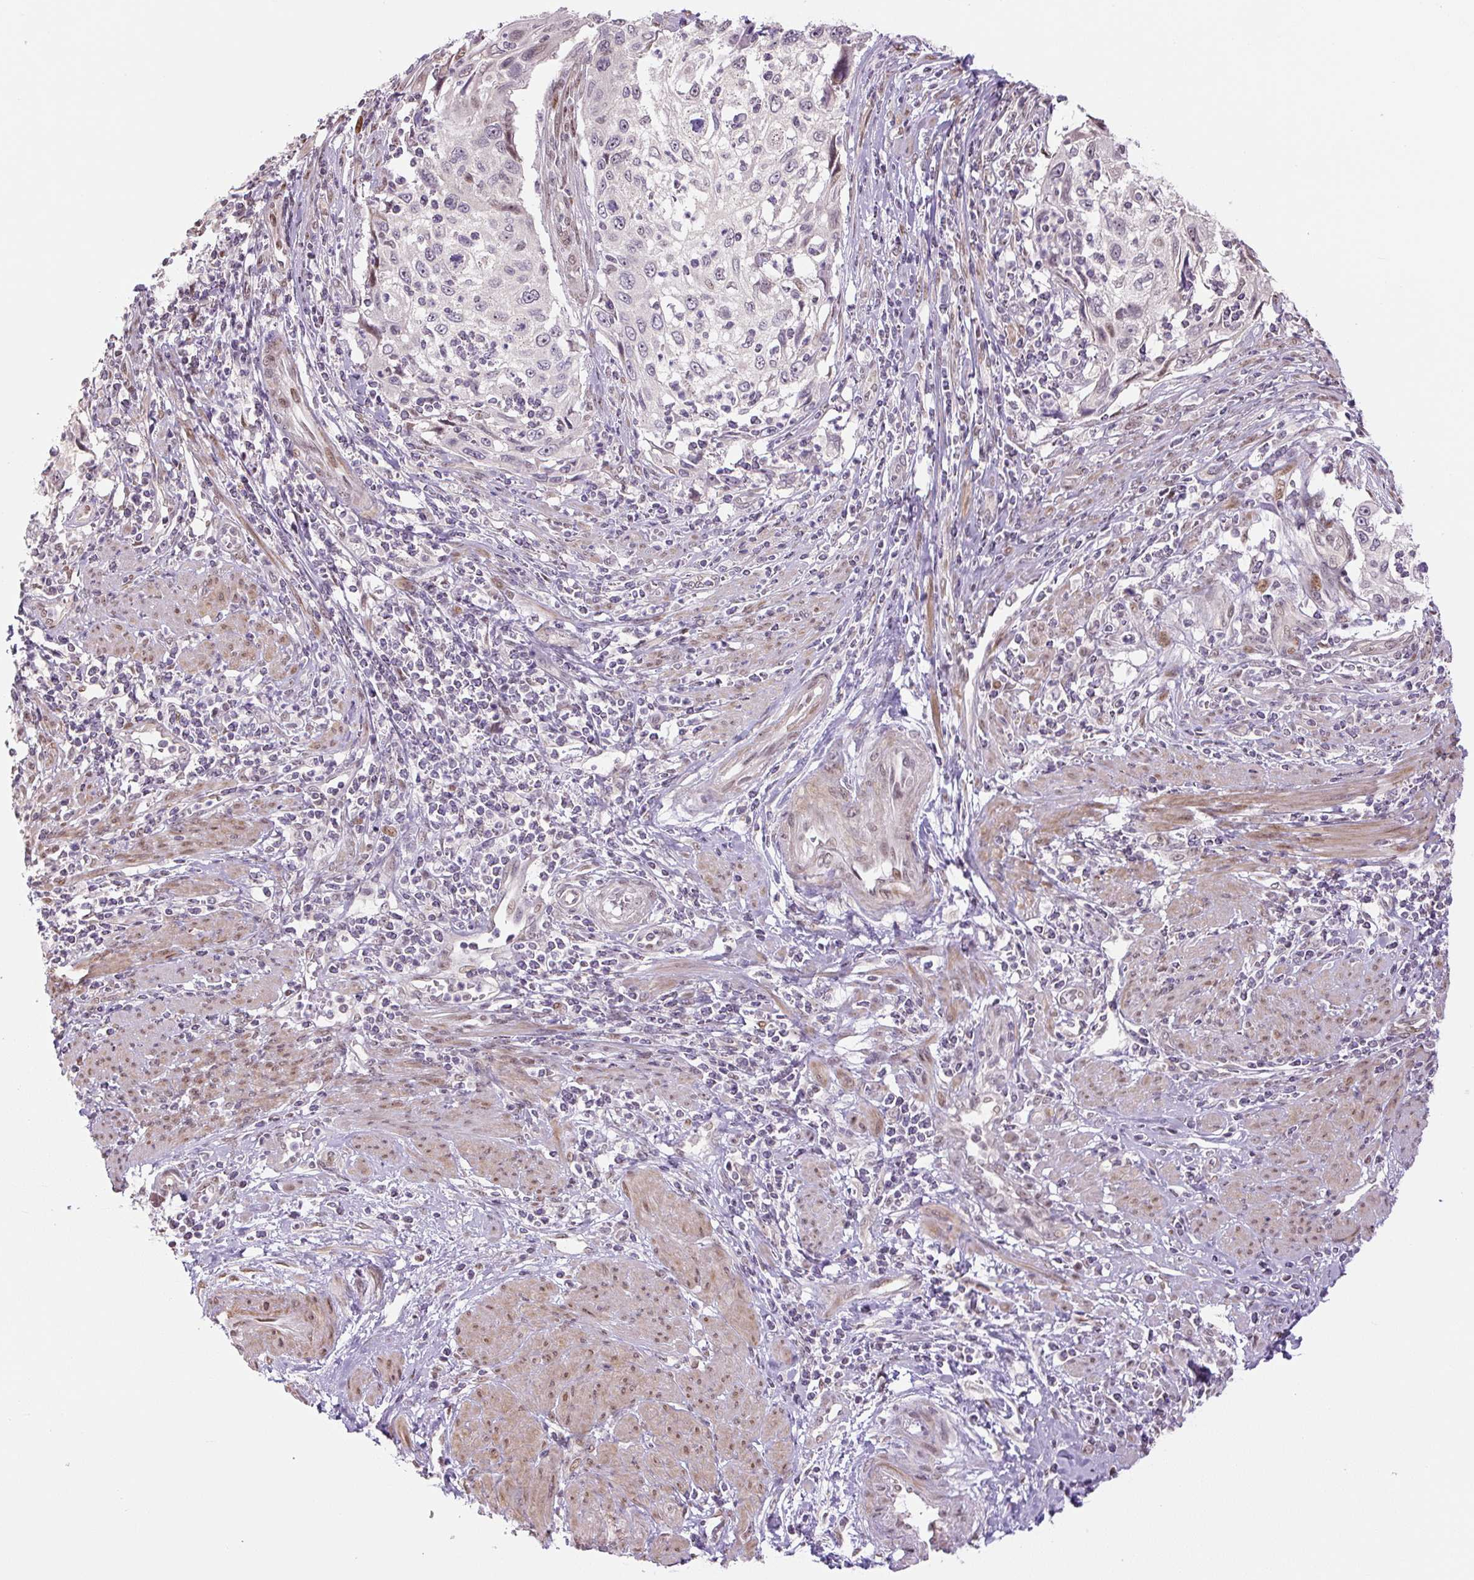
{"staining": {"intensity": "negative", "quantity": "none", "location": "none"}, "tissue": "cervical cancer", "cell_type": "Tumor cells", "image_type": "cancer", "snomed": [{"axis": "morphology", "description": "Squamous cell carcinoma, NOS"}, {"axis": "topography", "description": "Cervix"}], "caption": "Cervical cancer was stained to show a protein in brown. There is no significant staining in tumor cells.", "gene": "TCFL5", "patient": {"sex": "female", "age": 70}}